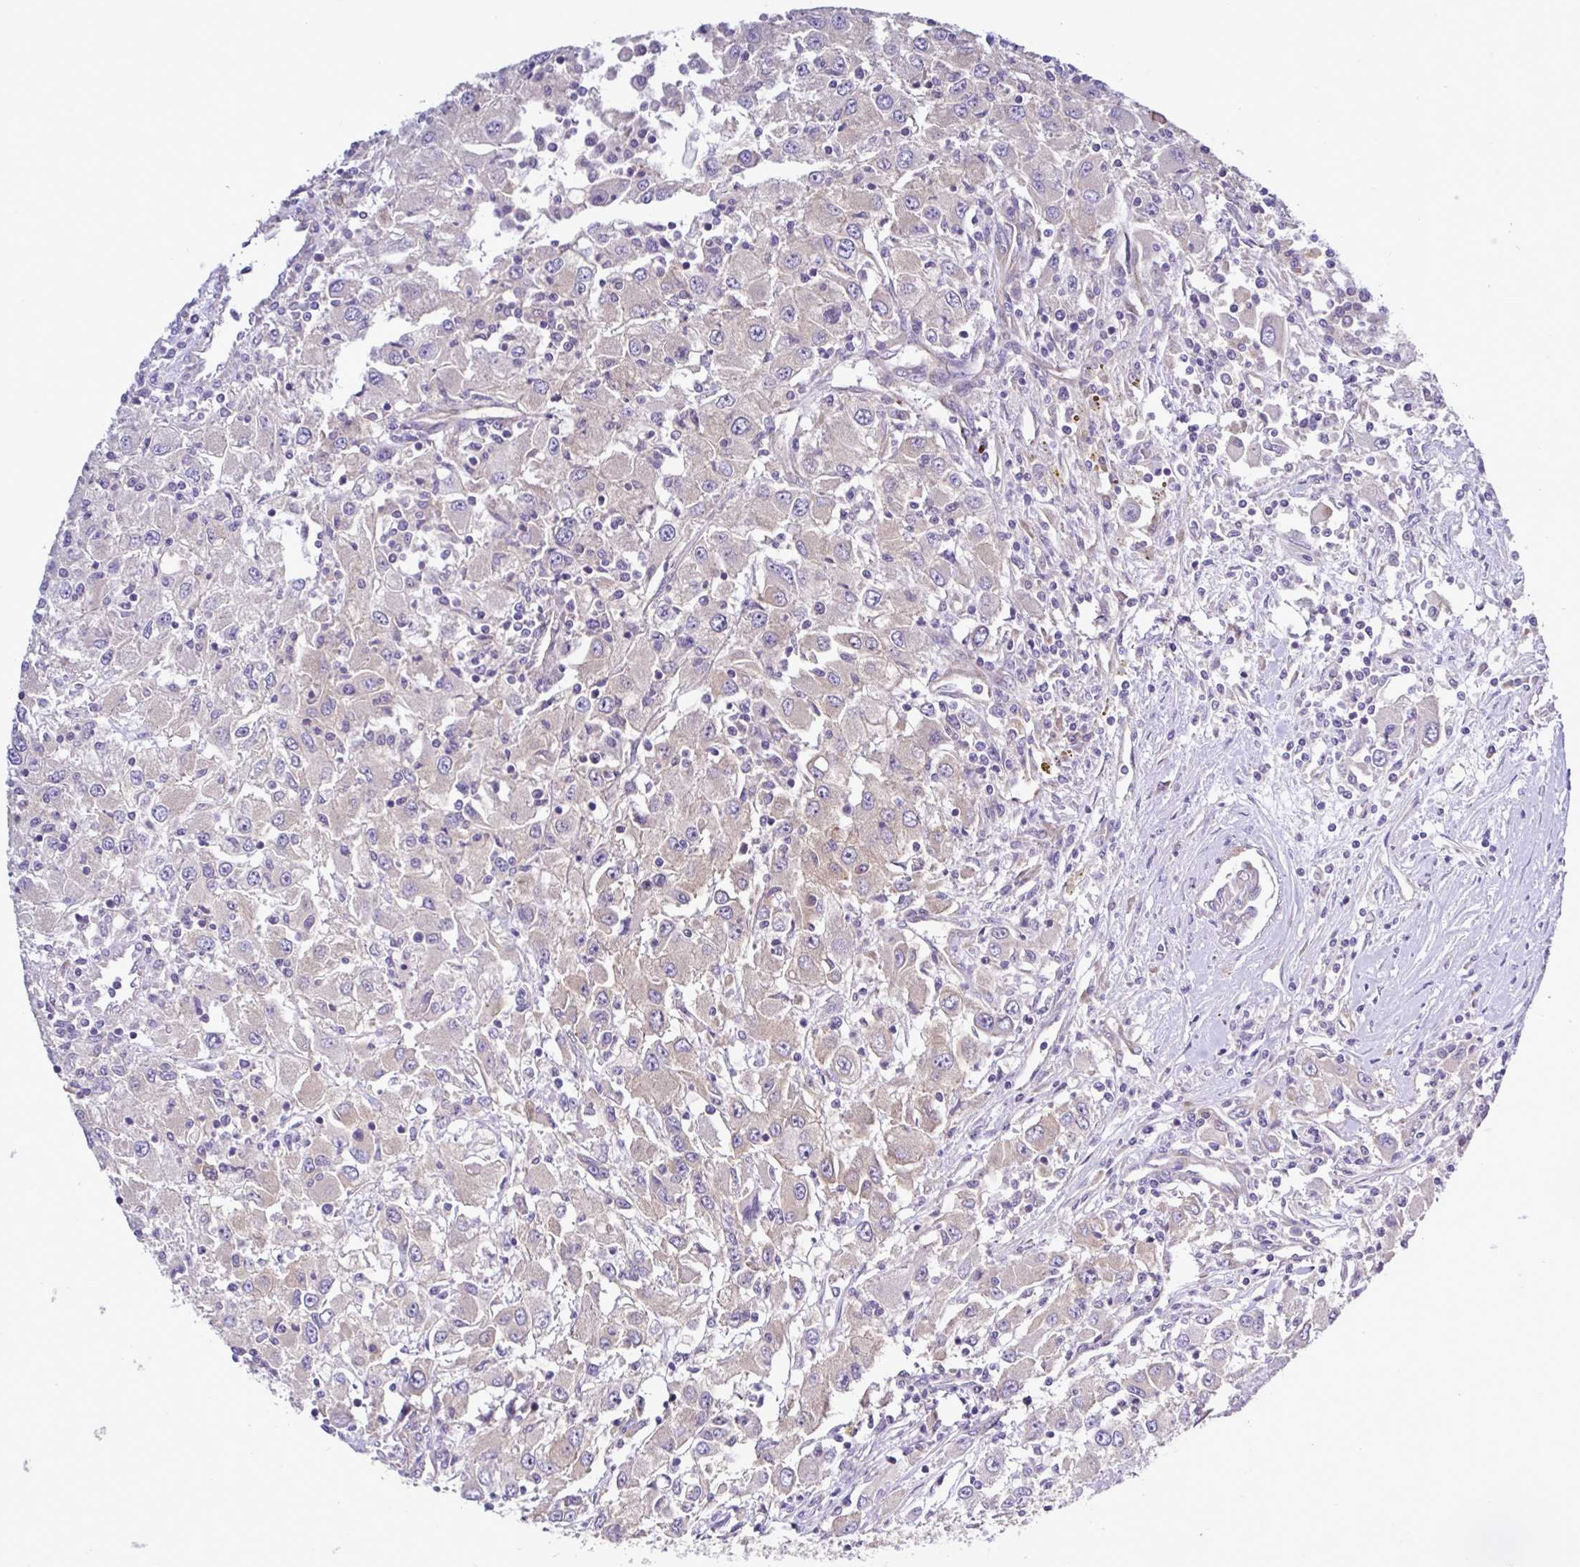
{"staining": {"intensity": "weak", "quantity": "25%-75%", "location": "cytoplasmic/membranous"}, "tissue": "renal cancer", "cell_type": "Tumor cells", "image_type": "cancer", "snomed": [{"axis": "morphology", "description": "Adenocarcinoma, NOS"}, {"axis": "topography", "description": "Kidney"}], "caption": "About 25%-75% of tumor cells in human adenocarcinoma (renal) exhibit weak cytoplasmic/membranous protein expression as visualized by brown immunohistochemical staining.", "gene": "LARS1", "patient": {"sex": "female", "age": 67}}